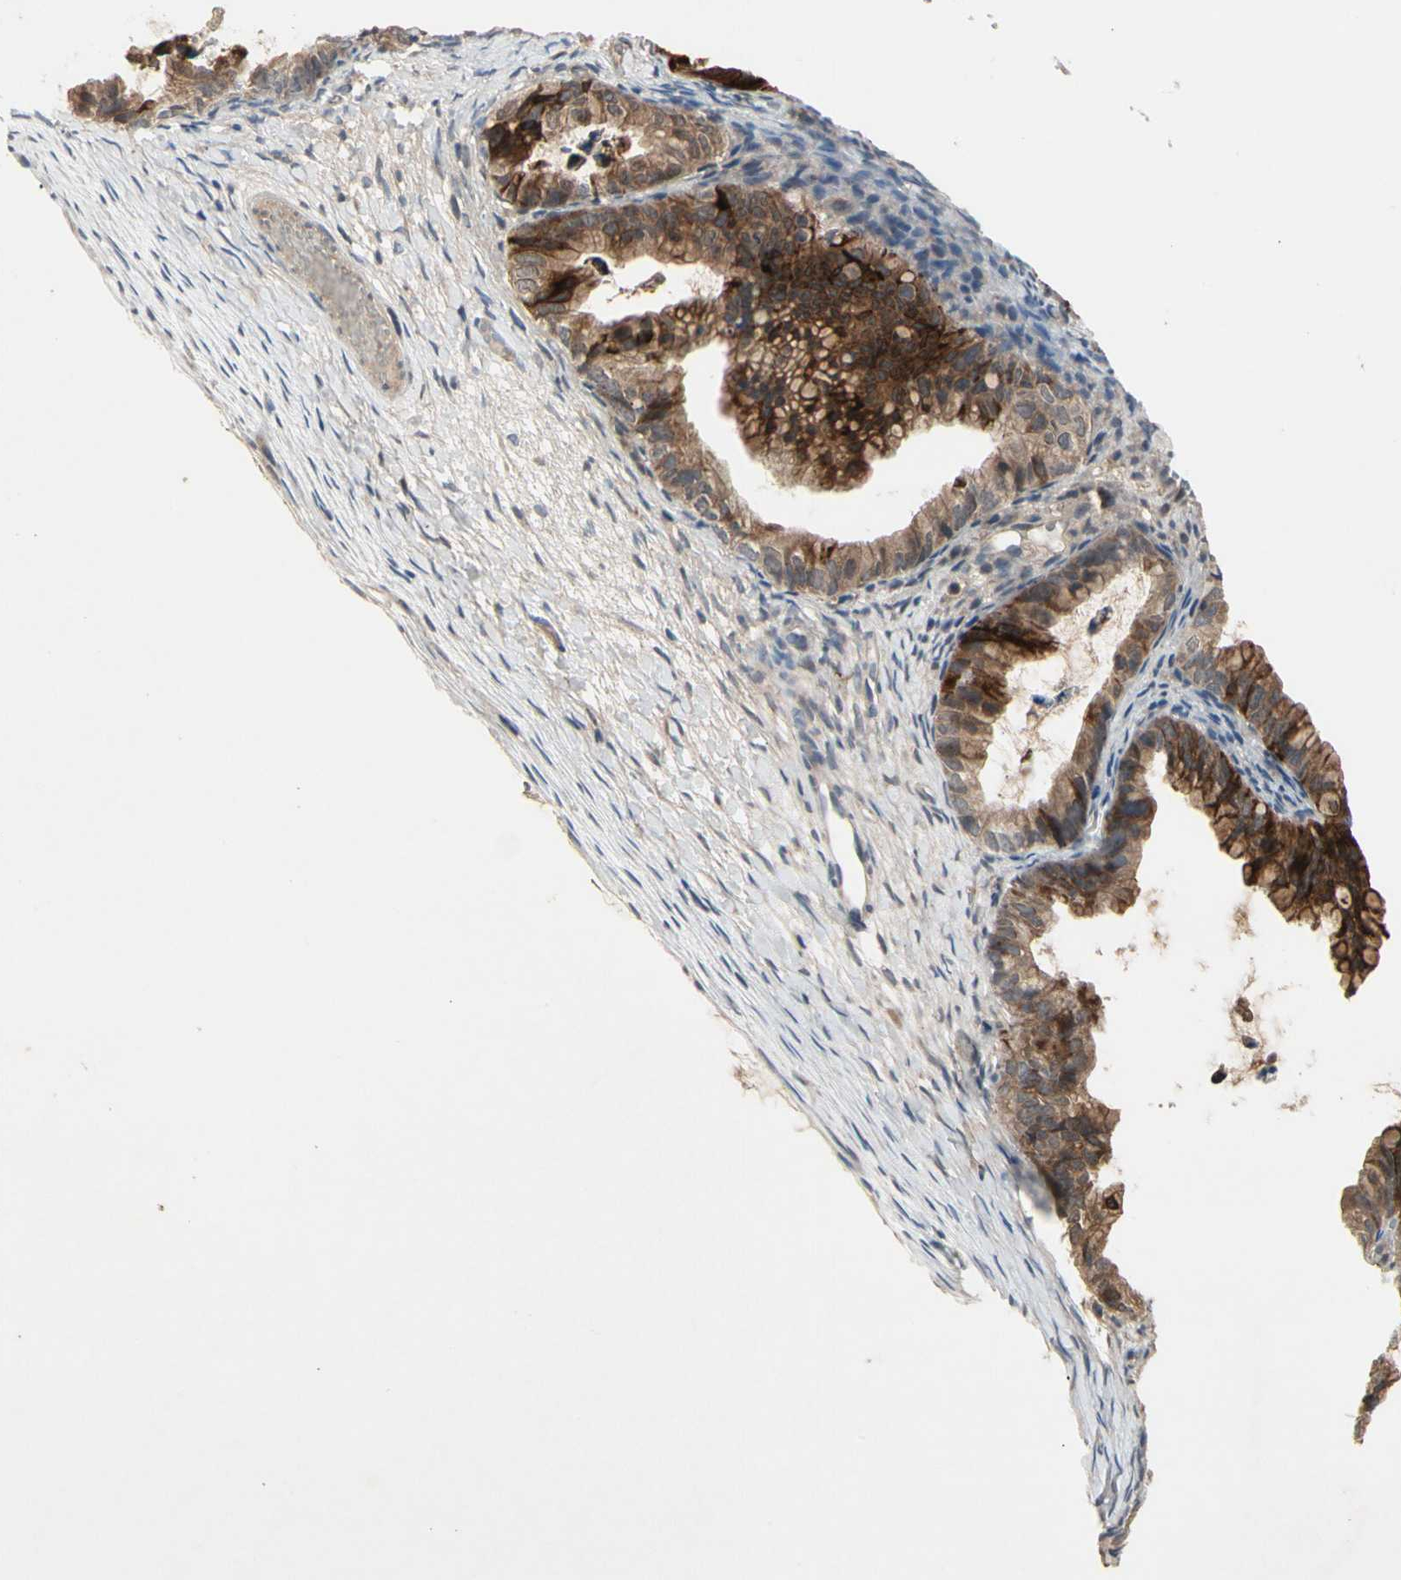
{"staining": {"intensity": "strong", "quantity": ">75%", "location": "cytoplasmic/membranous"}, "tissue": "ovarian cancer", "cell_type": "Tumor cells", "image_type": "cancer", "snomed": [{"axis": "morphology", "description": "Cystadenocarcinoma, mucinous, NOS"}, {"axis": "topography", "description": "Ovary"}], "caption": "The image exhibits staining of ovarian mucinous cystadenocarcinoma, revealing strong cytoplasmic/membranous protein staining (brown color) within tumor cells.", "gene": "FHDC1", "patient": {"sex": "female", "age": 36}}